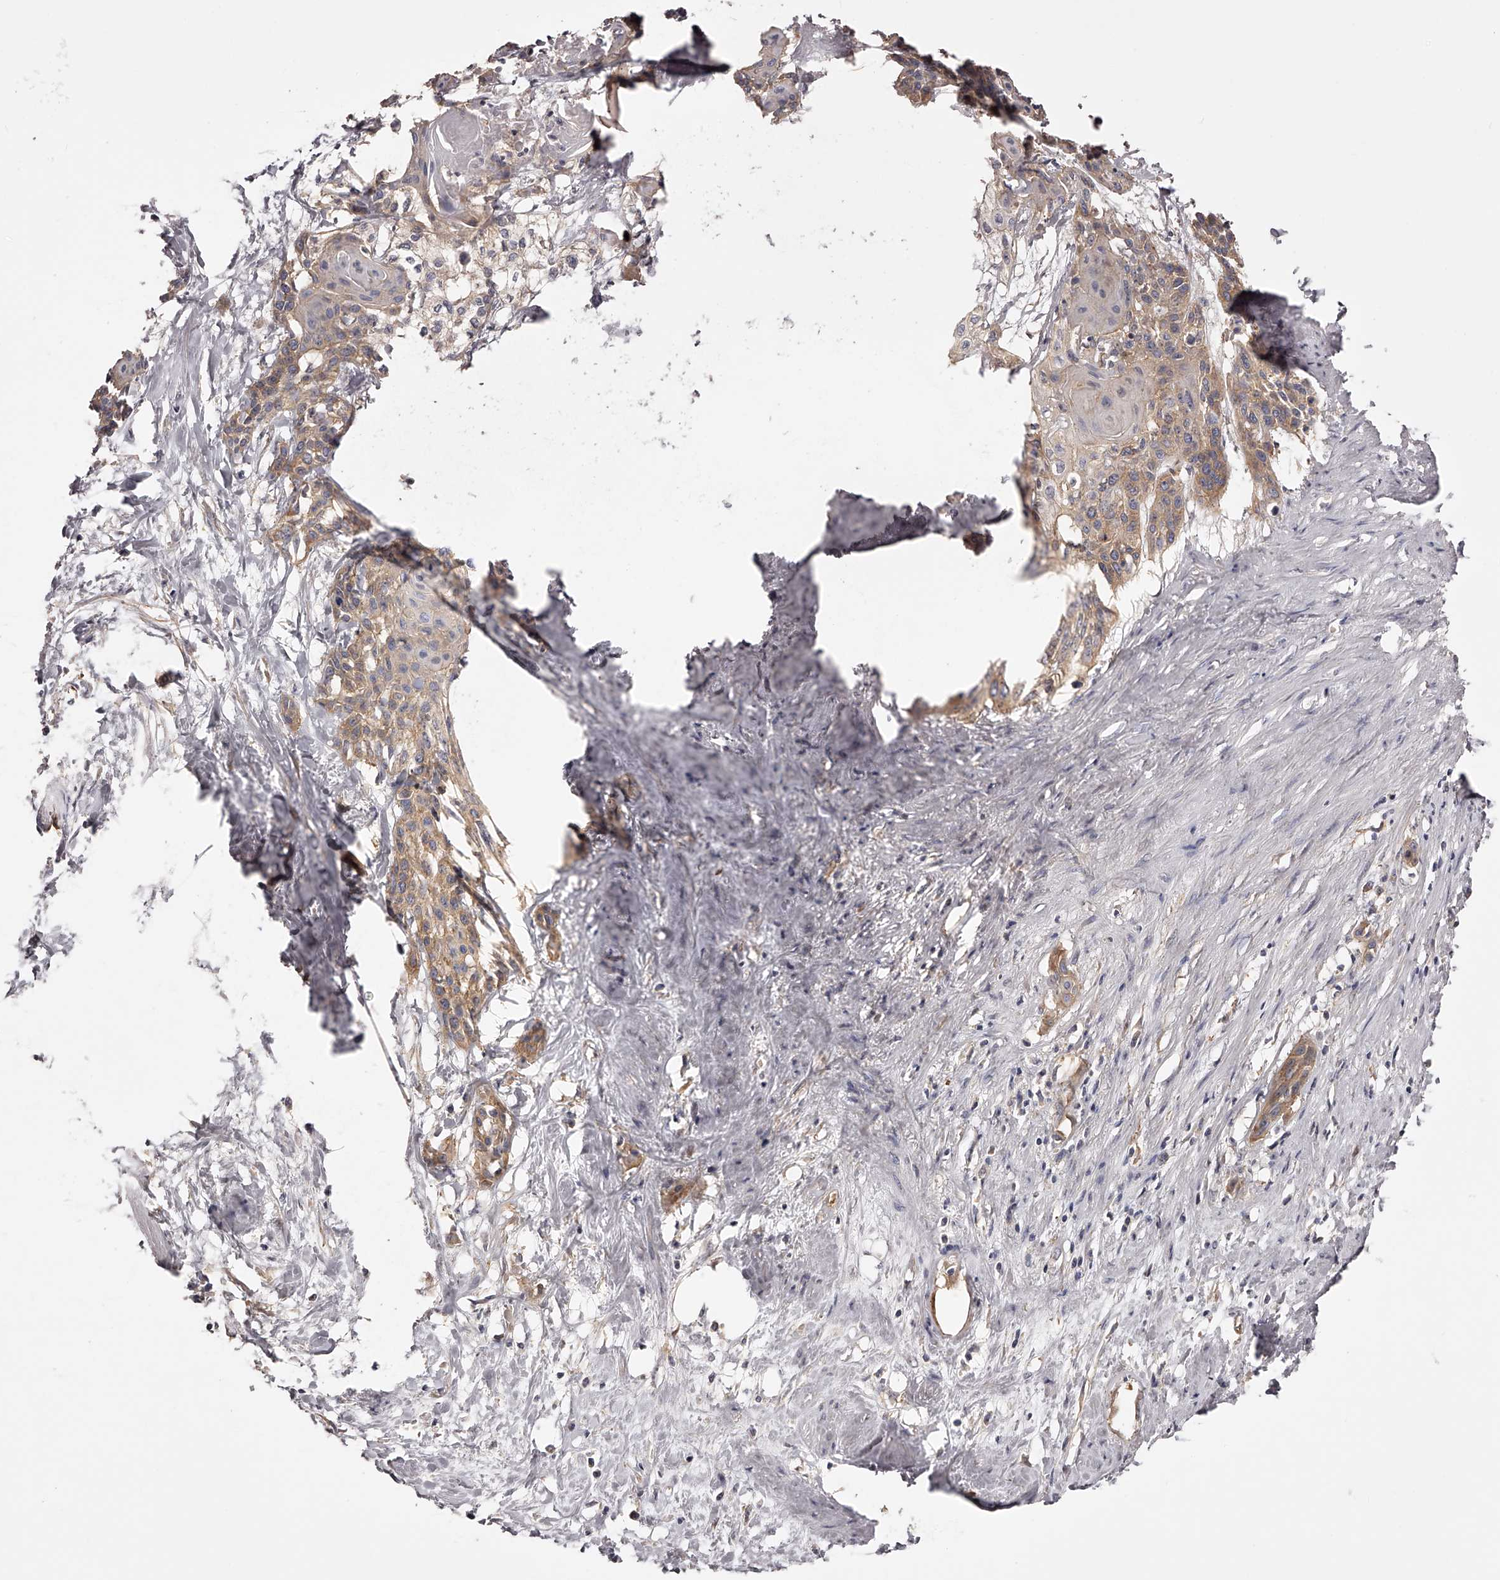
{"staining": {"intensity": "weak", "quantity": ">75%", "location": "cytoplasmic/membranous"}, "tissue": "cervical cancer", "cell_type": "Tumor cells", "image_type": "cancer", "snomed": [{"axis": "morphology", "description": "Squamous cell carcinoma, NOS"}, {"axis": "topography", "description": "Cervix"}], "caption": "The immunohistochemical stain labels weak cytoplasmic/membranous expression in tumor cells of cervical cancer (squamous cell carcinoma) tissue.", "gene": "LTV1", "patient": {"sex": "female", "age": 57}}